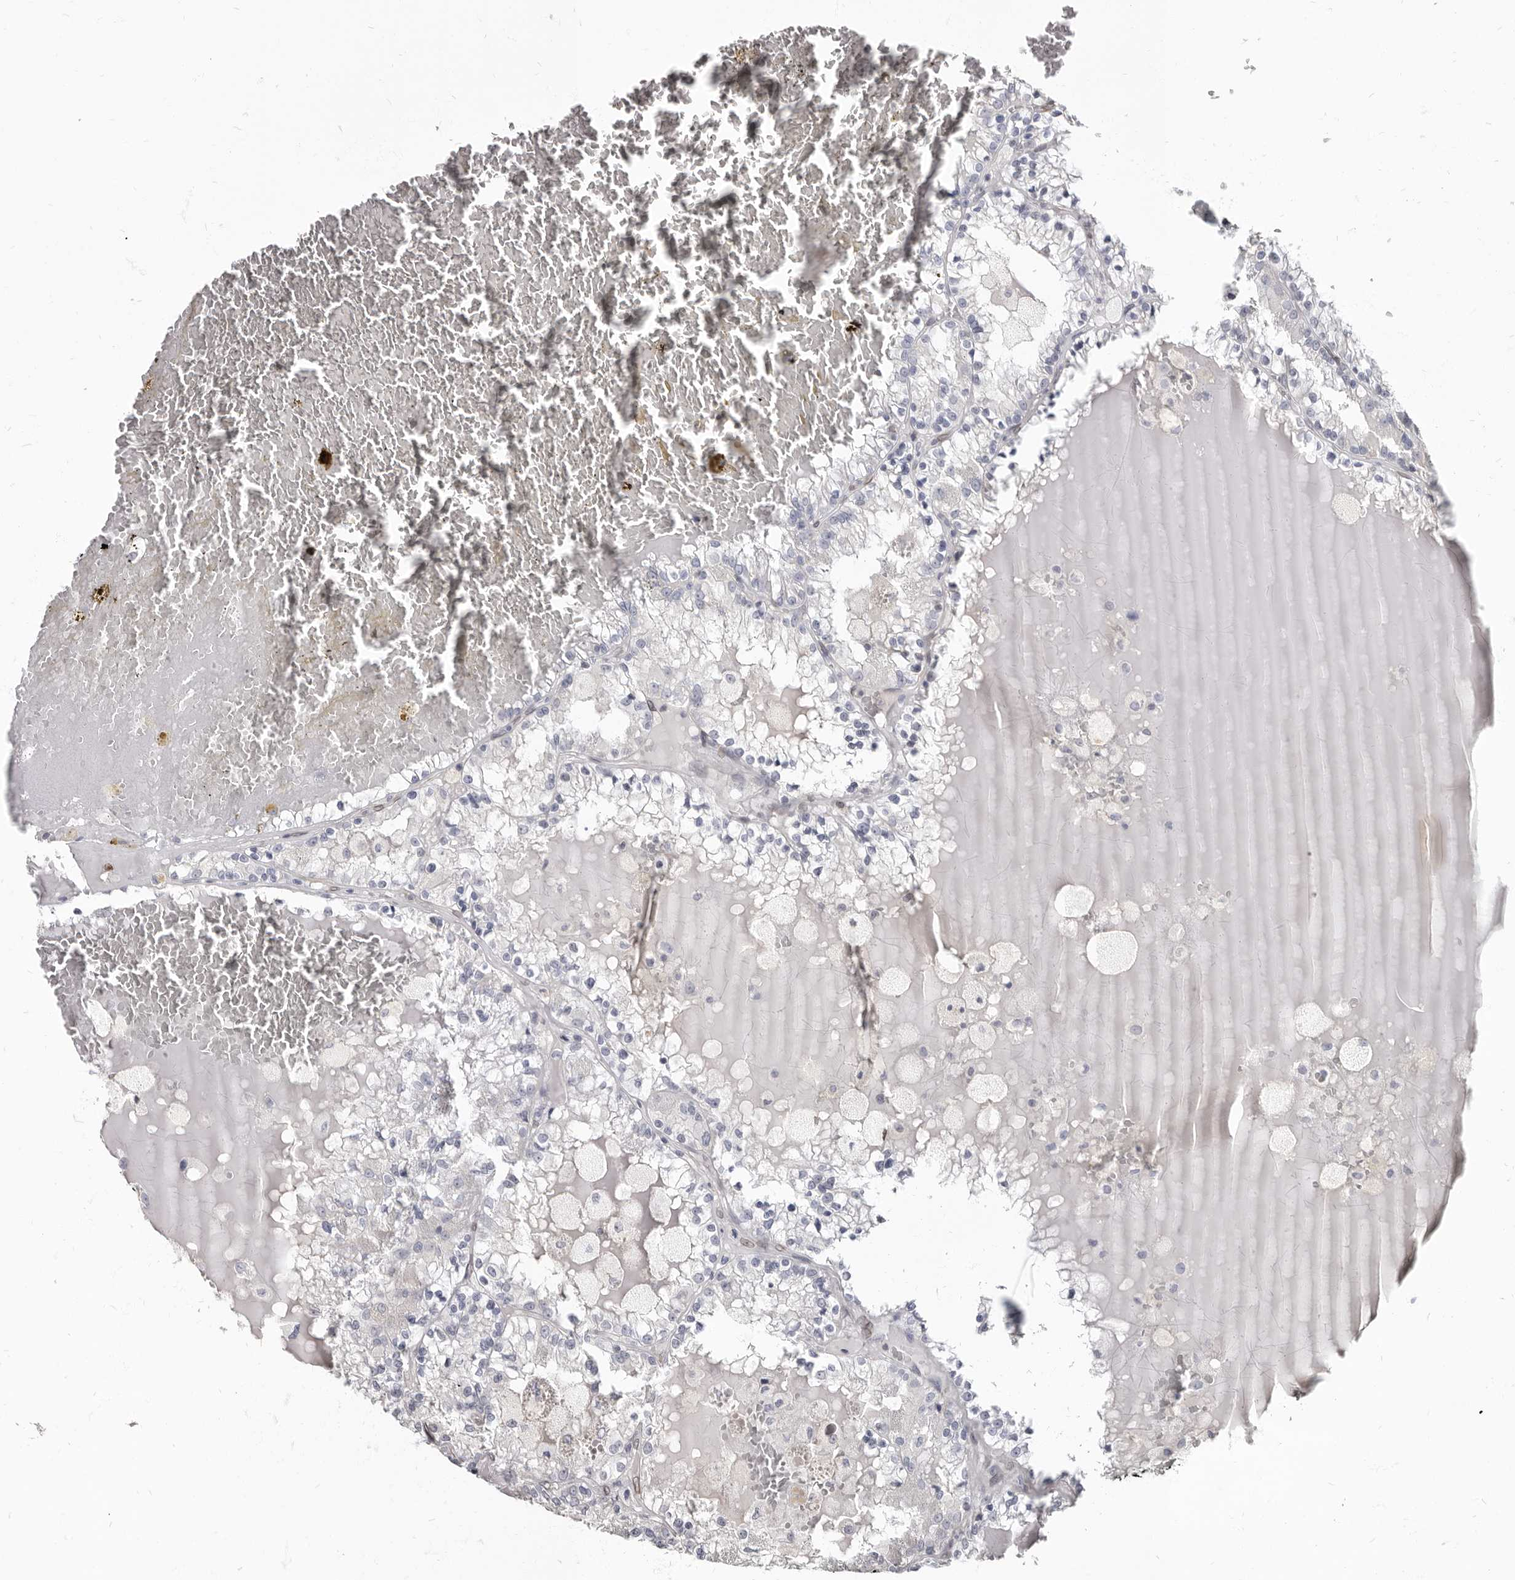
{"staining": {"intensity": "negative", "quantity": "none", "location": "none"}, "tissue": "renal cancer", "cell_type": "Tumor cells", "image_type": "cancer", "snomed": [{"axis": "morphology", "description": "Adenocarcinoma, NOS"}, {"axis": "topography", "description": "Kidney"}], "caption": "Protein analysis of renal cancer (adenocarcinoma) demonstrates no significant expression in tumor cells.", "gene": "MRGPRF", "patient": {"sex": "female", "age": 56}}